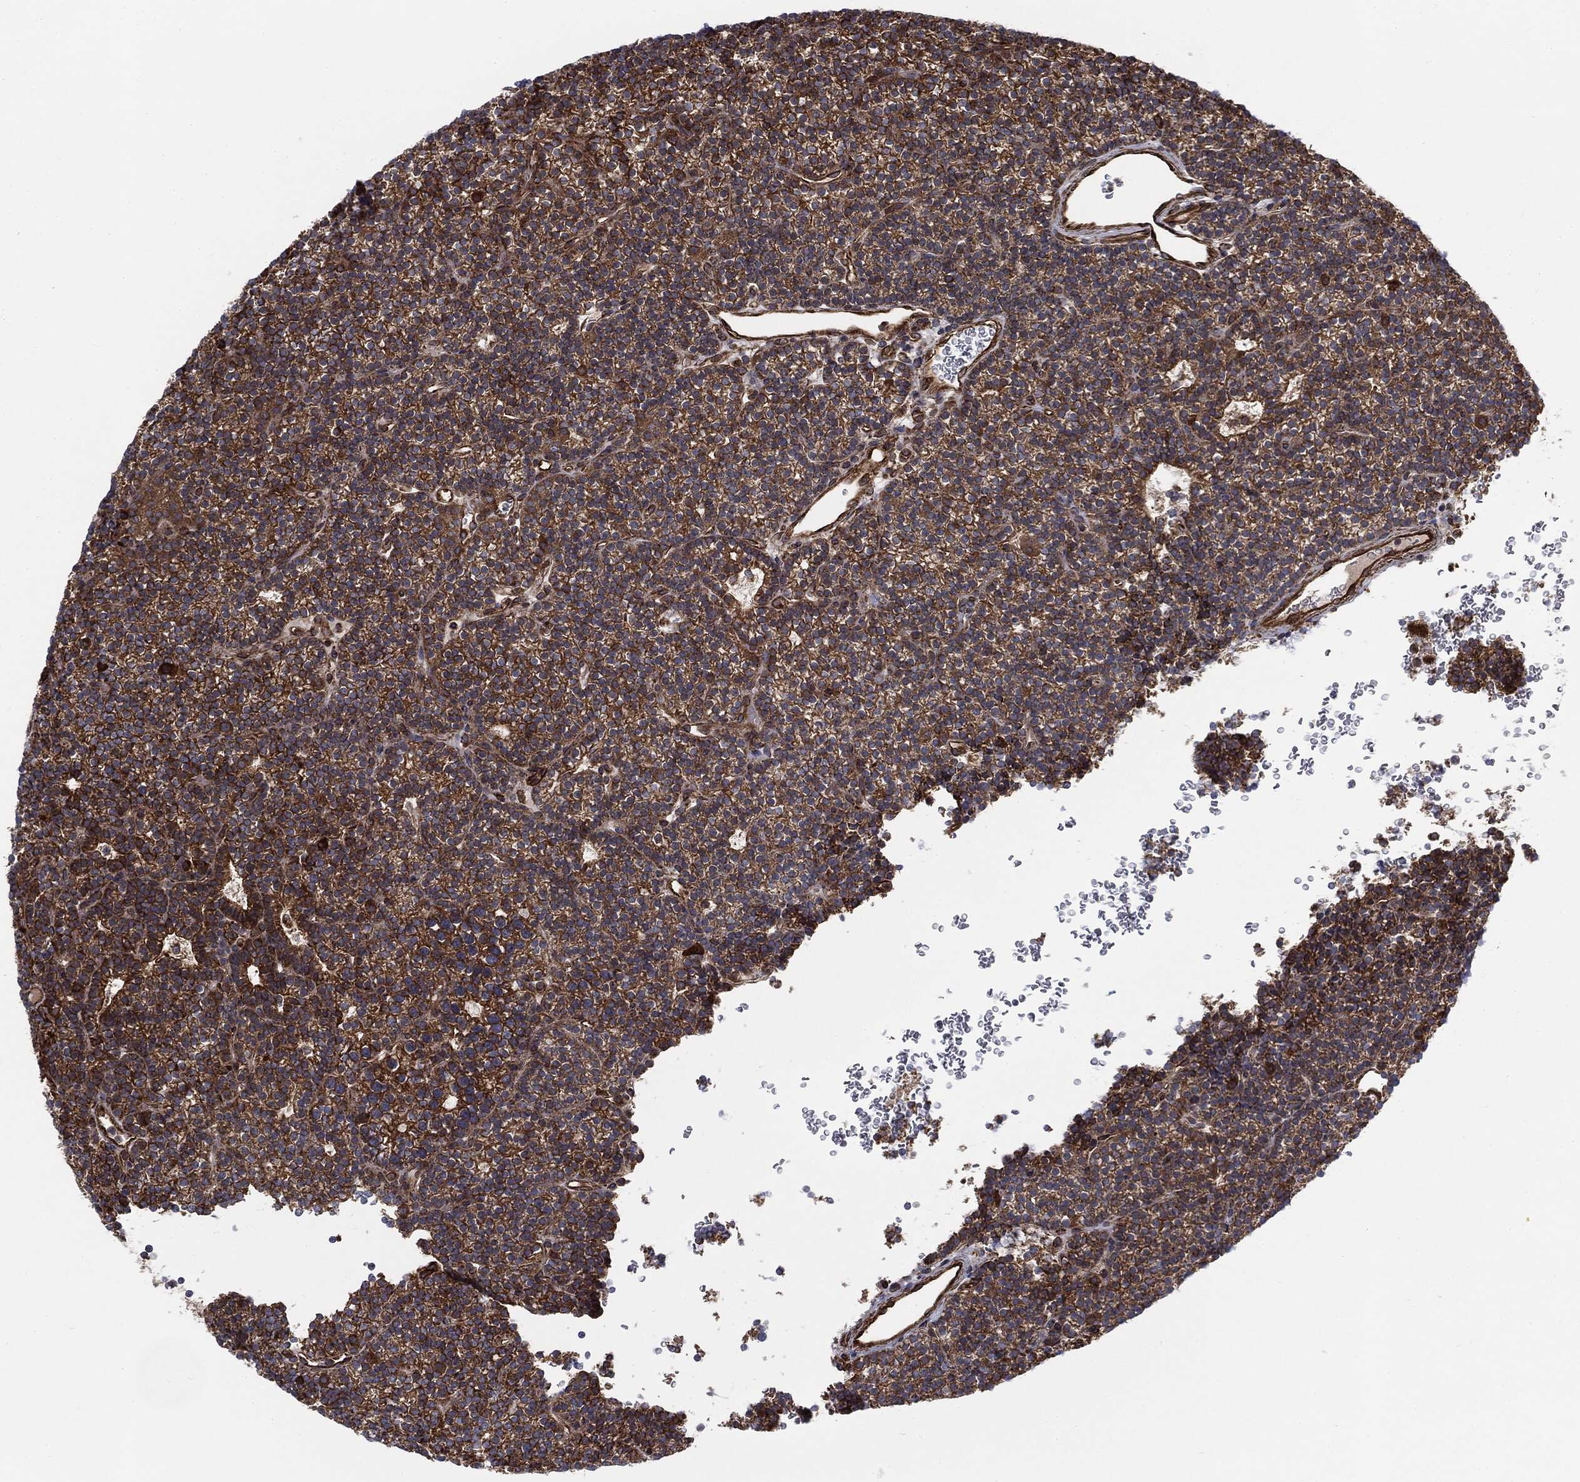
{"staining": {"intensity": "strong", "quantity": ">75%", "location": "cytoplasmic/membranous"}, "tissue": "parathyroid gland", "cell_type": "Glandular cells", "image_type": "normal", "snomed": [{"axis": "morphology", "description": "Normal tissue, NOS"}, {"axis": "topography", "description": "Parathyroid gland"}], "caption": "Immunohistochemical staining of benign human parathyroid gland reveals high levels of strong cytoplasmic/membranous positivity in about >75% of glandular cells.", "gene": "CYLD", "patient": {"sex": "female", "age": 42}}